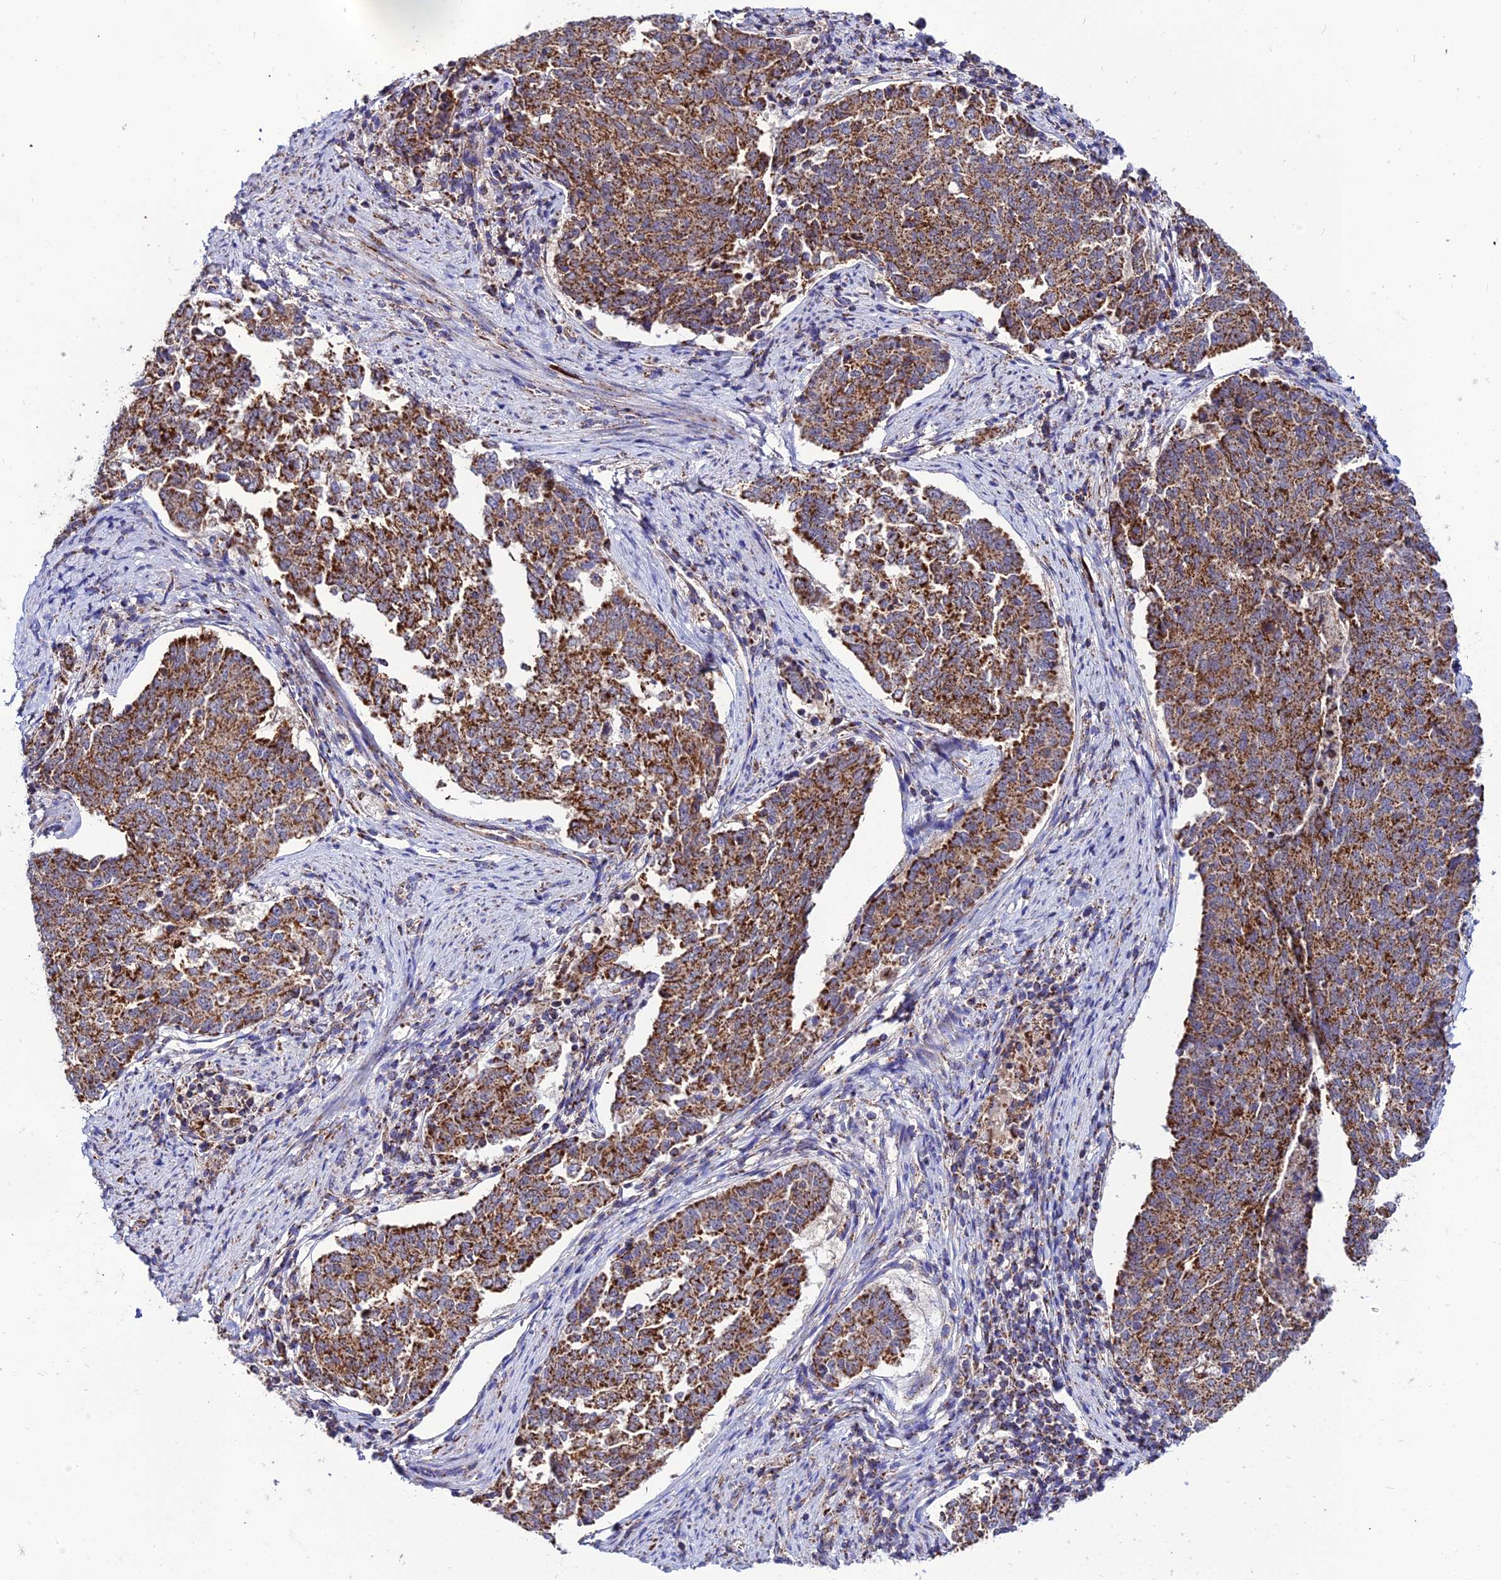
{"staining": {"intensity": "strong", "quantity": ">75%", "location": "cytoplasmic/membranous"}, "tissue": "endometrial cancer", "cell_type": "Tumor cells", "image_type": "cancer", "snomed": [{"axis": "morphology", "description": "Adenocarcinoma, NOS"}, {"axis": "topography", "description": "Endometrium"}], "caption": "Immunohistochemistry image of endometrial adenocarcinoma stained for a protein (brown), which demonstrates high levels of strong cytoplasmic/membranous positivity in about >75% of tumor cells.", "gene": "PSMD2", "patient": {"sex": "female", "age": 80}}